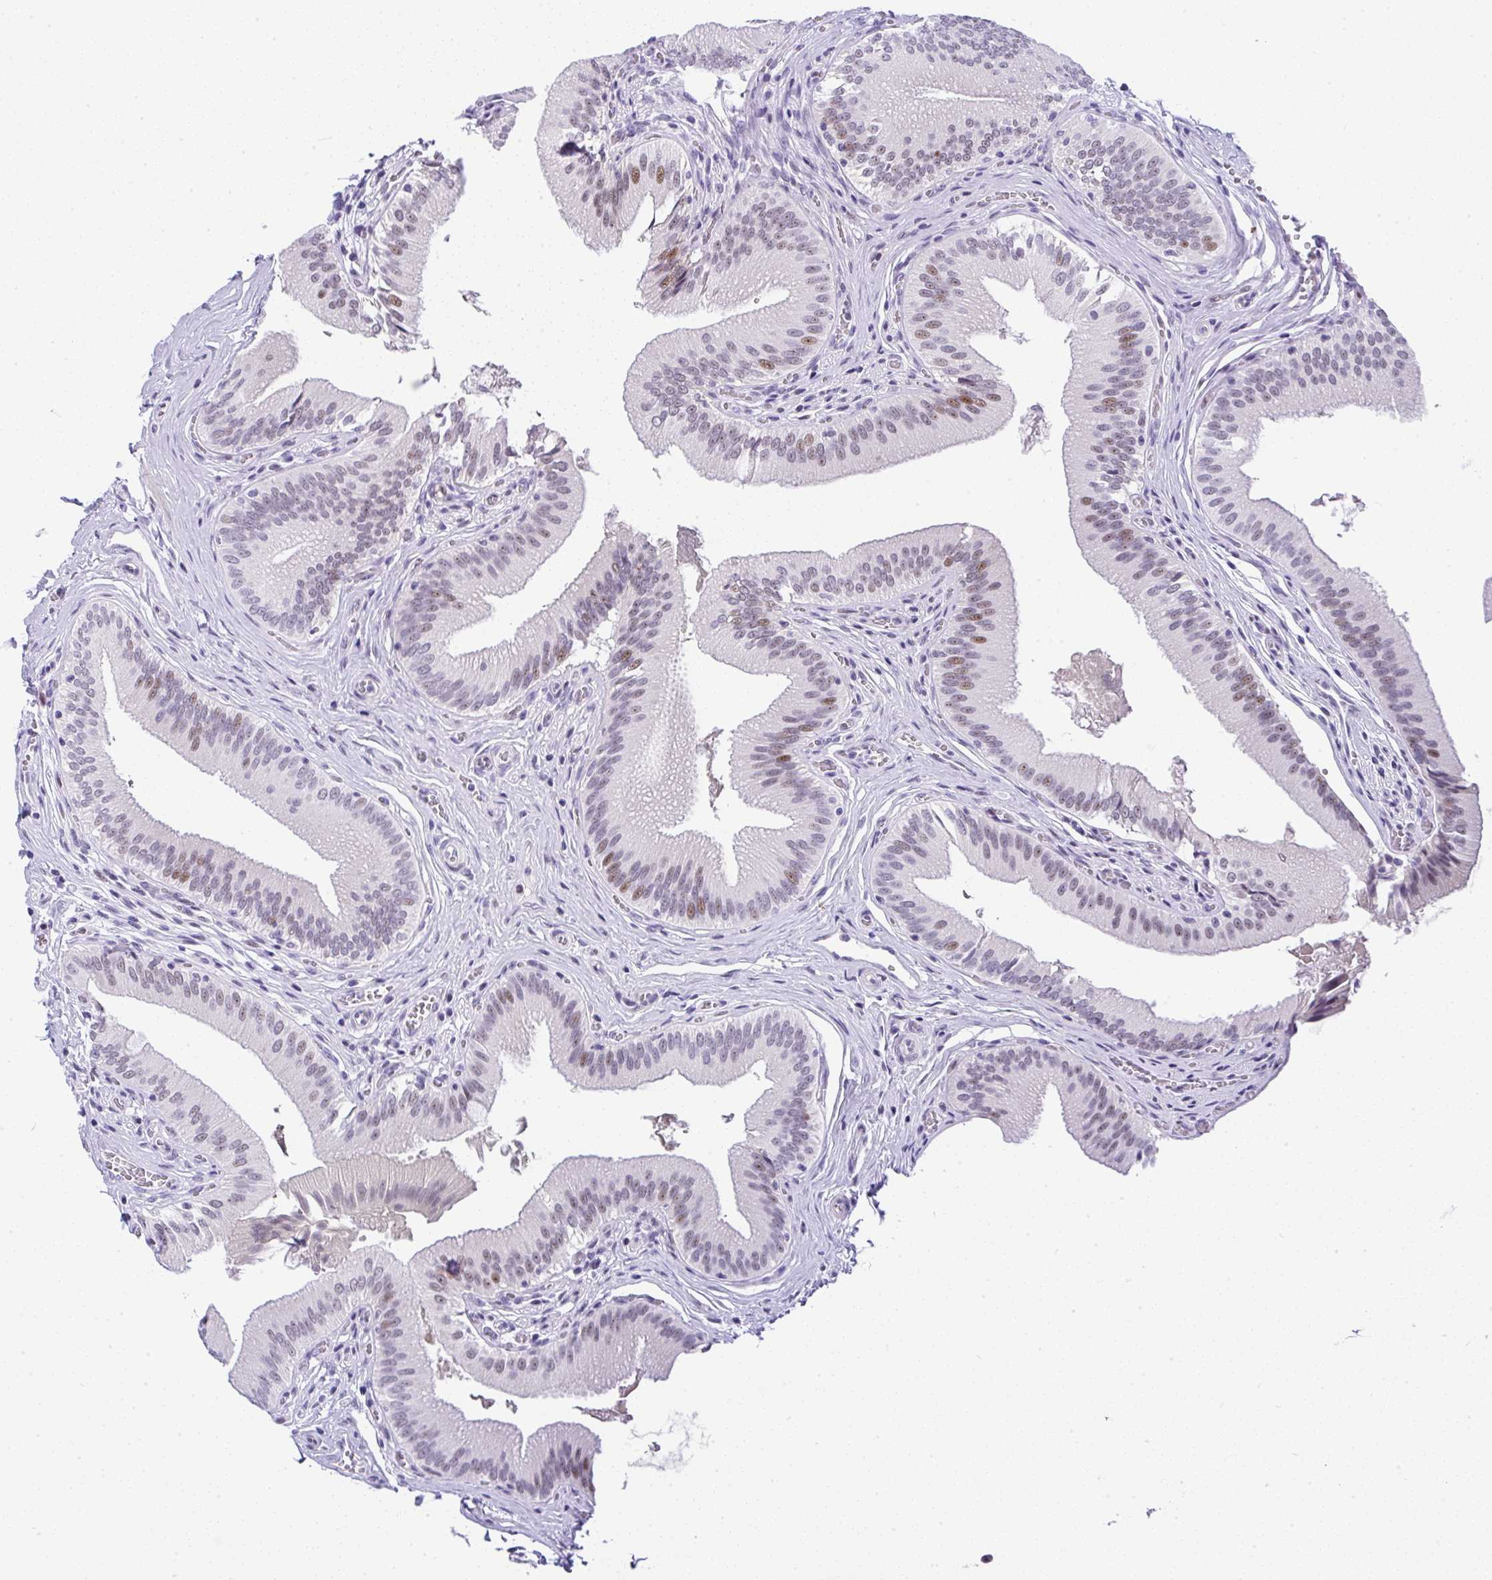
{"staining": {"intensity": "moderate", "quantity": "<25%", "location": "nuclear"}, "tissue": "gallbladder", "cell_type": "Glandular cells", "image_type": "normal", "snomed": [{"axis": "morphology", "description": "Normal tissue, NOS"}, {"axis": "topography", "description": "Gallbladder"}], "caption": "DAB immunohistochemical staining of benign gallbladder exhibits moderate nuclear protein positivity in approximately <25% of glandular cells. (IHC, brightfield microscopy, high magnification).", "gene": "NR1D2", "patient": {"sex": "male", "age": 17}}